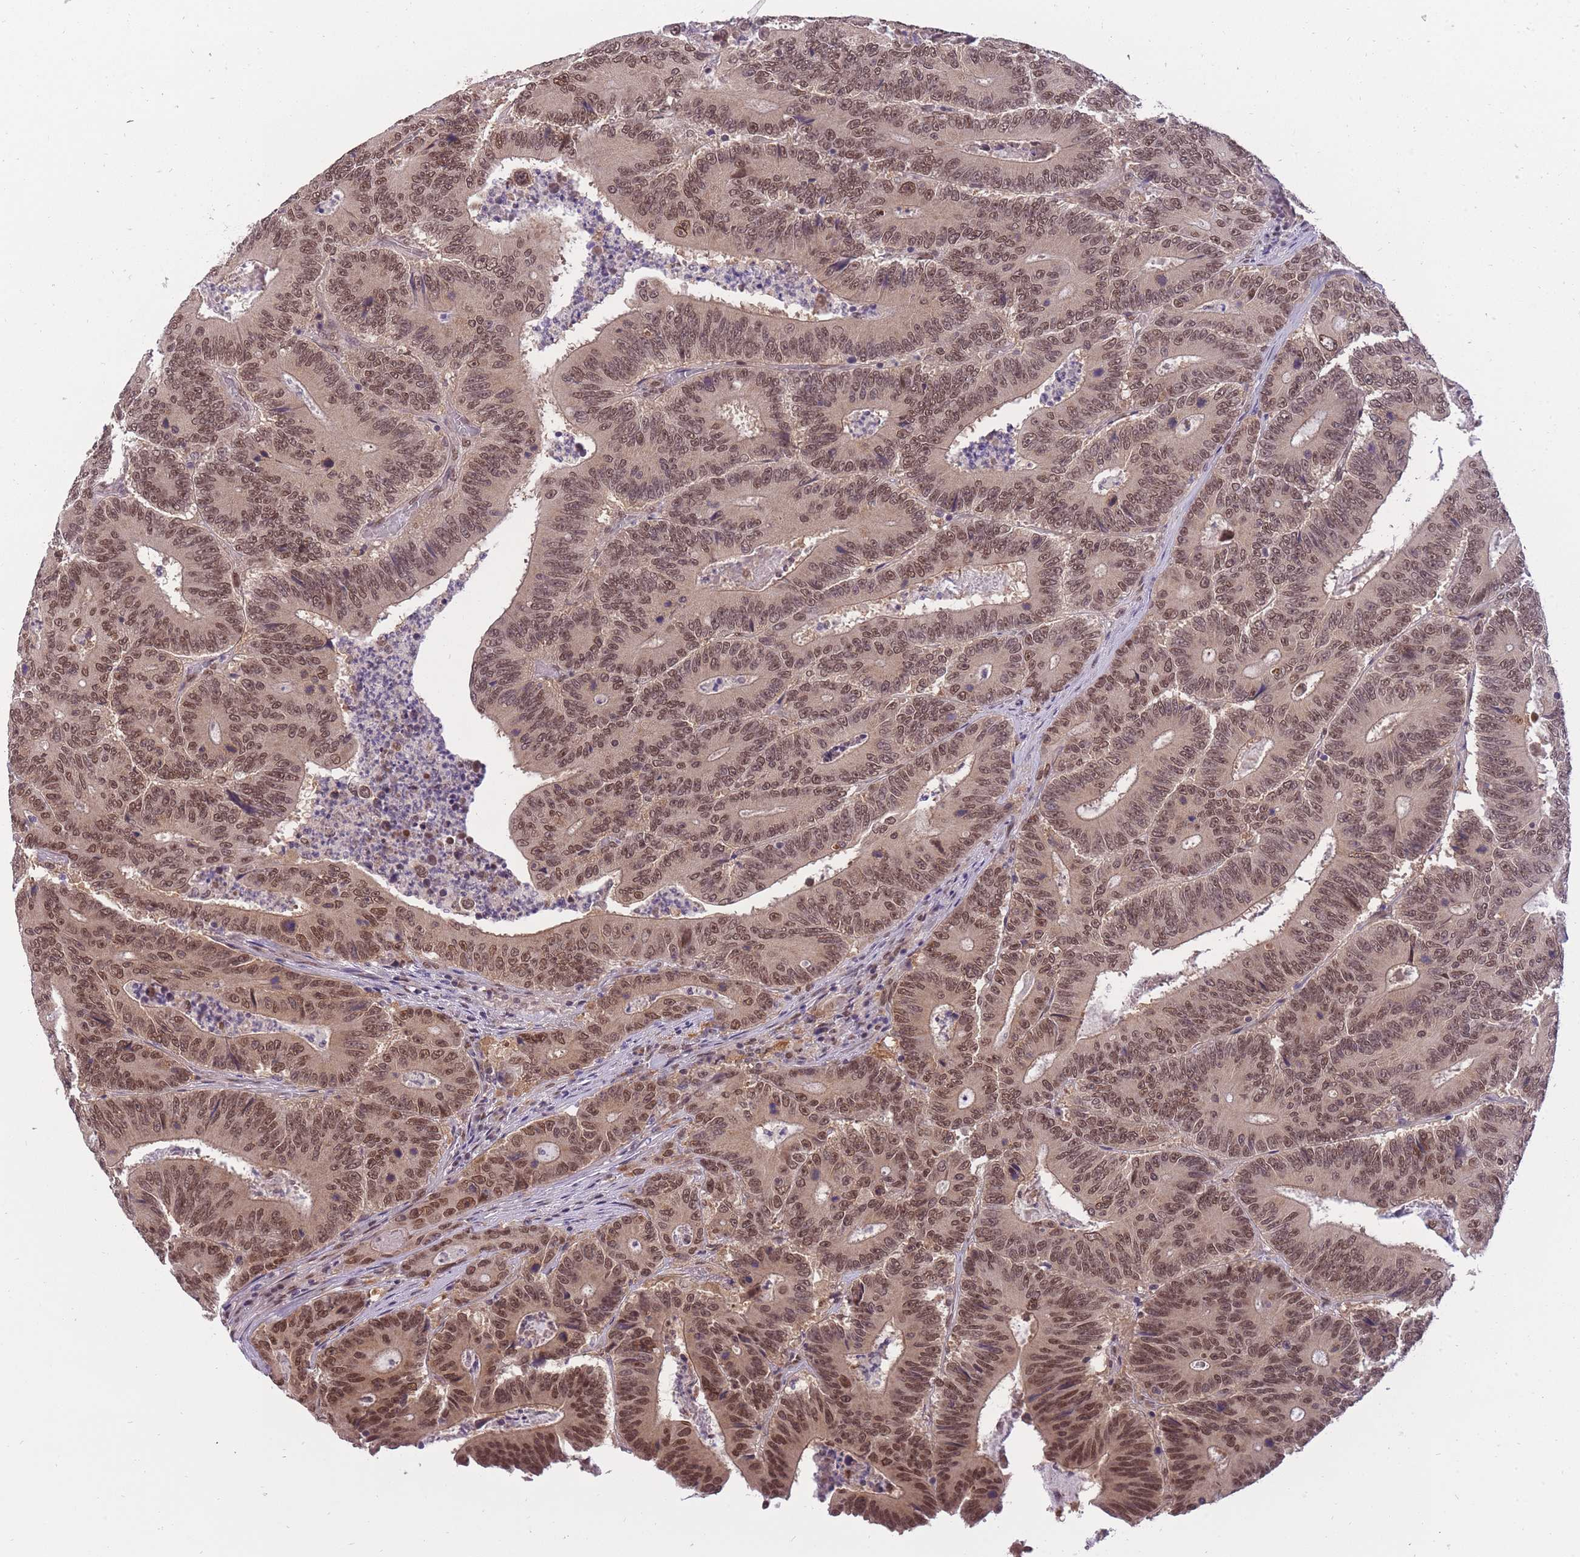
{"staining": {"intensity": "moderate", "quantity": ">75%", "location": "nuclear"}, "tissue": "colorectal cancer", "cell_type": "Tumor cells", "image_type": "cancer", "snomed": [{"axis": "morphology", "description": "Adenocarcinoma, NOS"}, {"axis": "topography", "description": "Colon"}], "caption": "Immunohistochemistry (IHC) (DAB (3,3'-diaminobenzidine)) staining of human adenocarcinoma (colorectal) exhibits moderate nuclear protein staining in approximately >75% of tumor cells.", "gene": "CDIP1", "patient": {"sex": "male", "age": 83}}